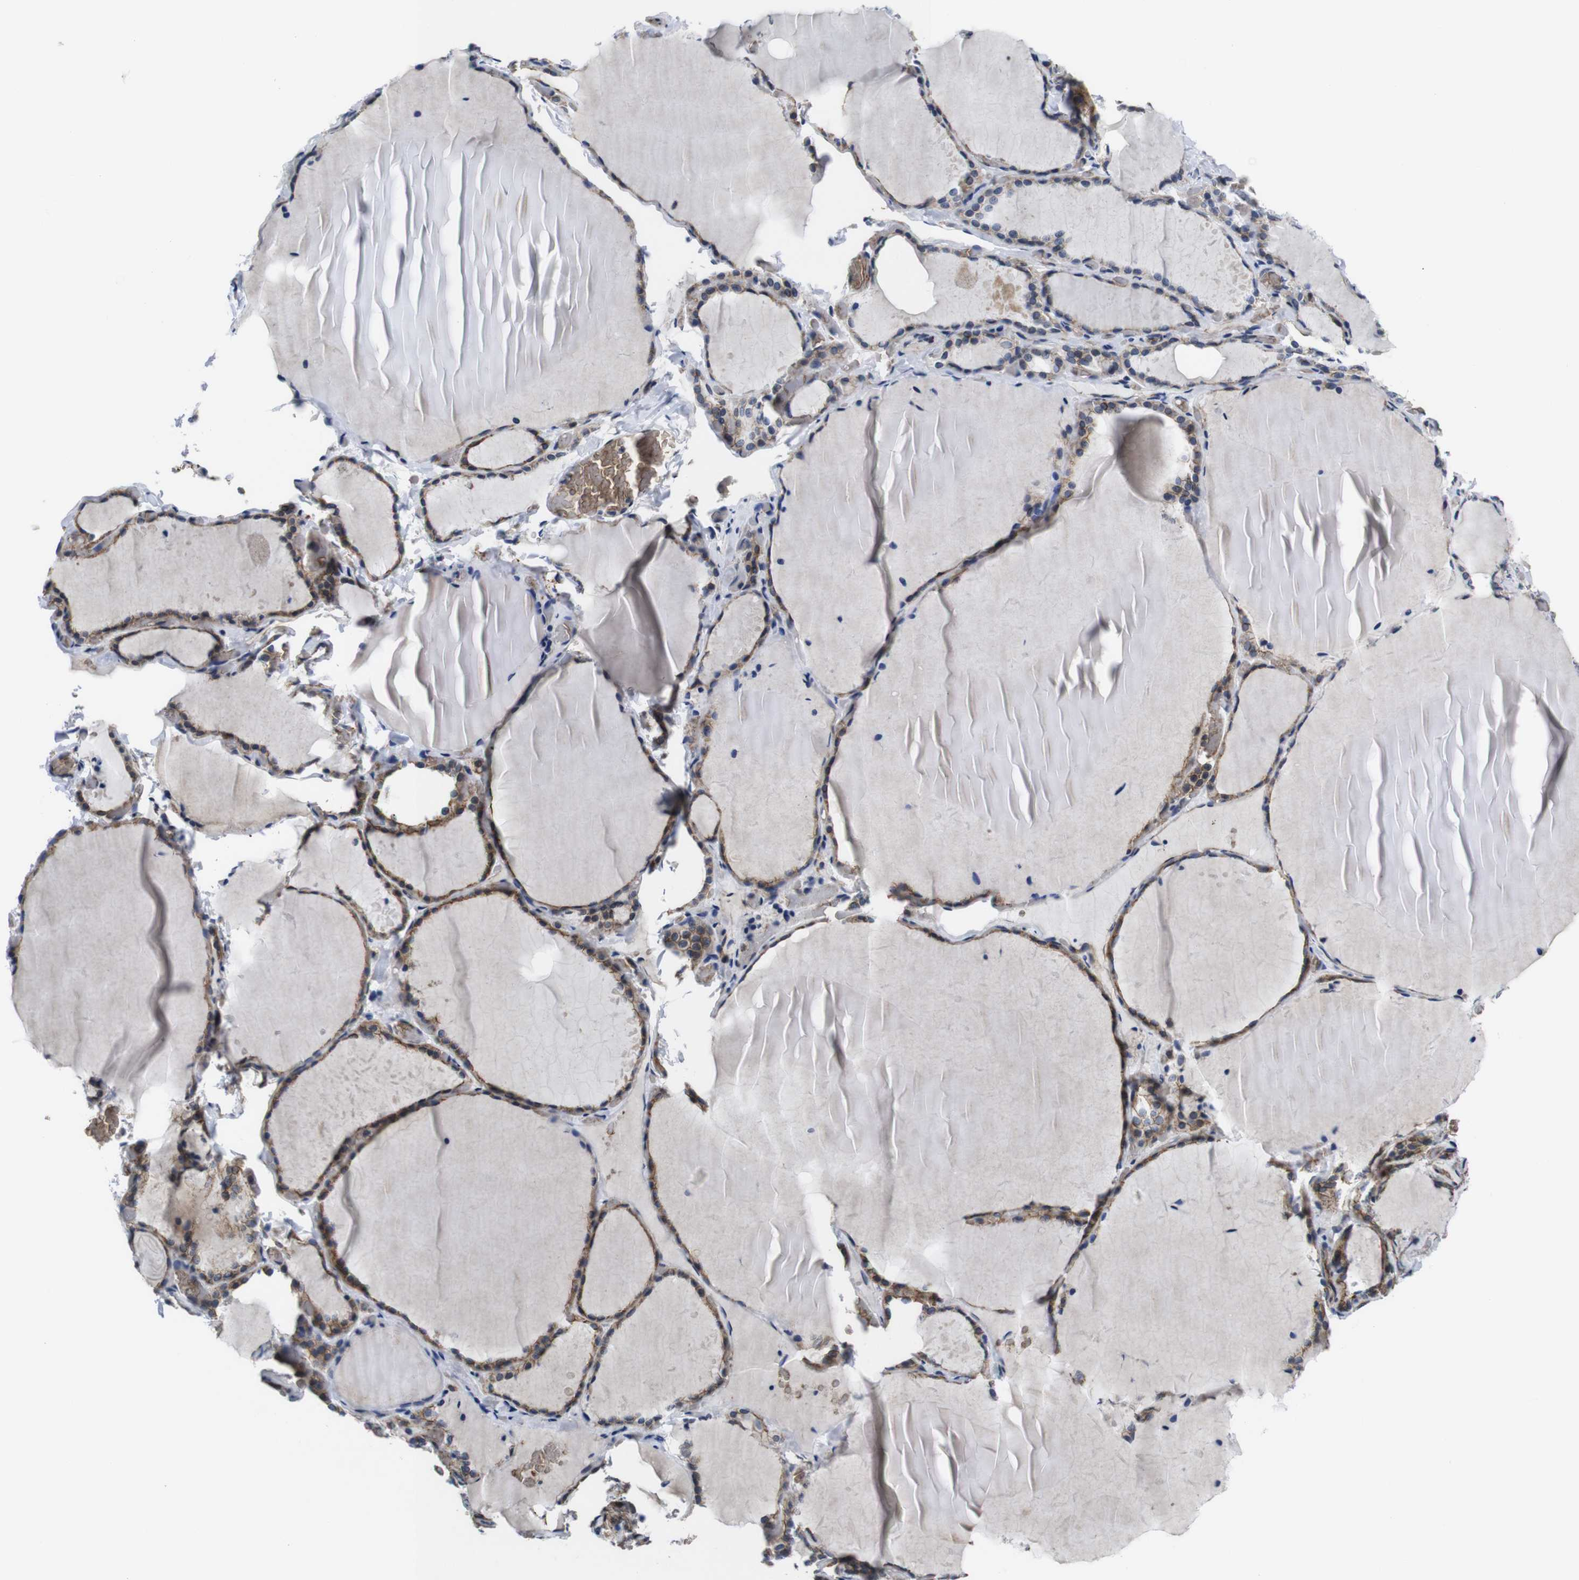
{"staining": {"intensity": "moderate", "quantity": ">75%", "location": "cytoplasmic/membranous"}, "tissue": "thyroid gland", "cell_type": "Glandular cells", "image_type": "normal", "snomed": [{"axis": "morphology", "description": "Normal tissue, NOS"}, {"axis": "topography", "description": "Thyroid gland"}], "caption": "Immunohistochemistry (IHC) of normal human thyroid gland shows medium levels of moderate cytoplasmic/membranous positivity in approximately >75% of glandular cells. (DAB (3,3'-diaminobenzidine) IHC, brown staining for protein, blue staining for nuclei).", "gene": "SOCS3", "patient": {"sex": "female", "age": 22}}